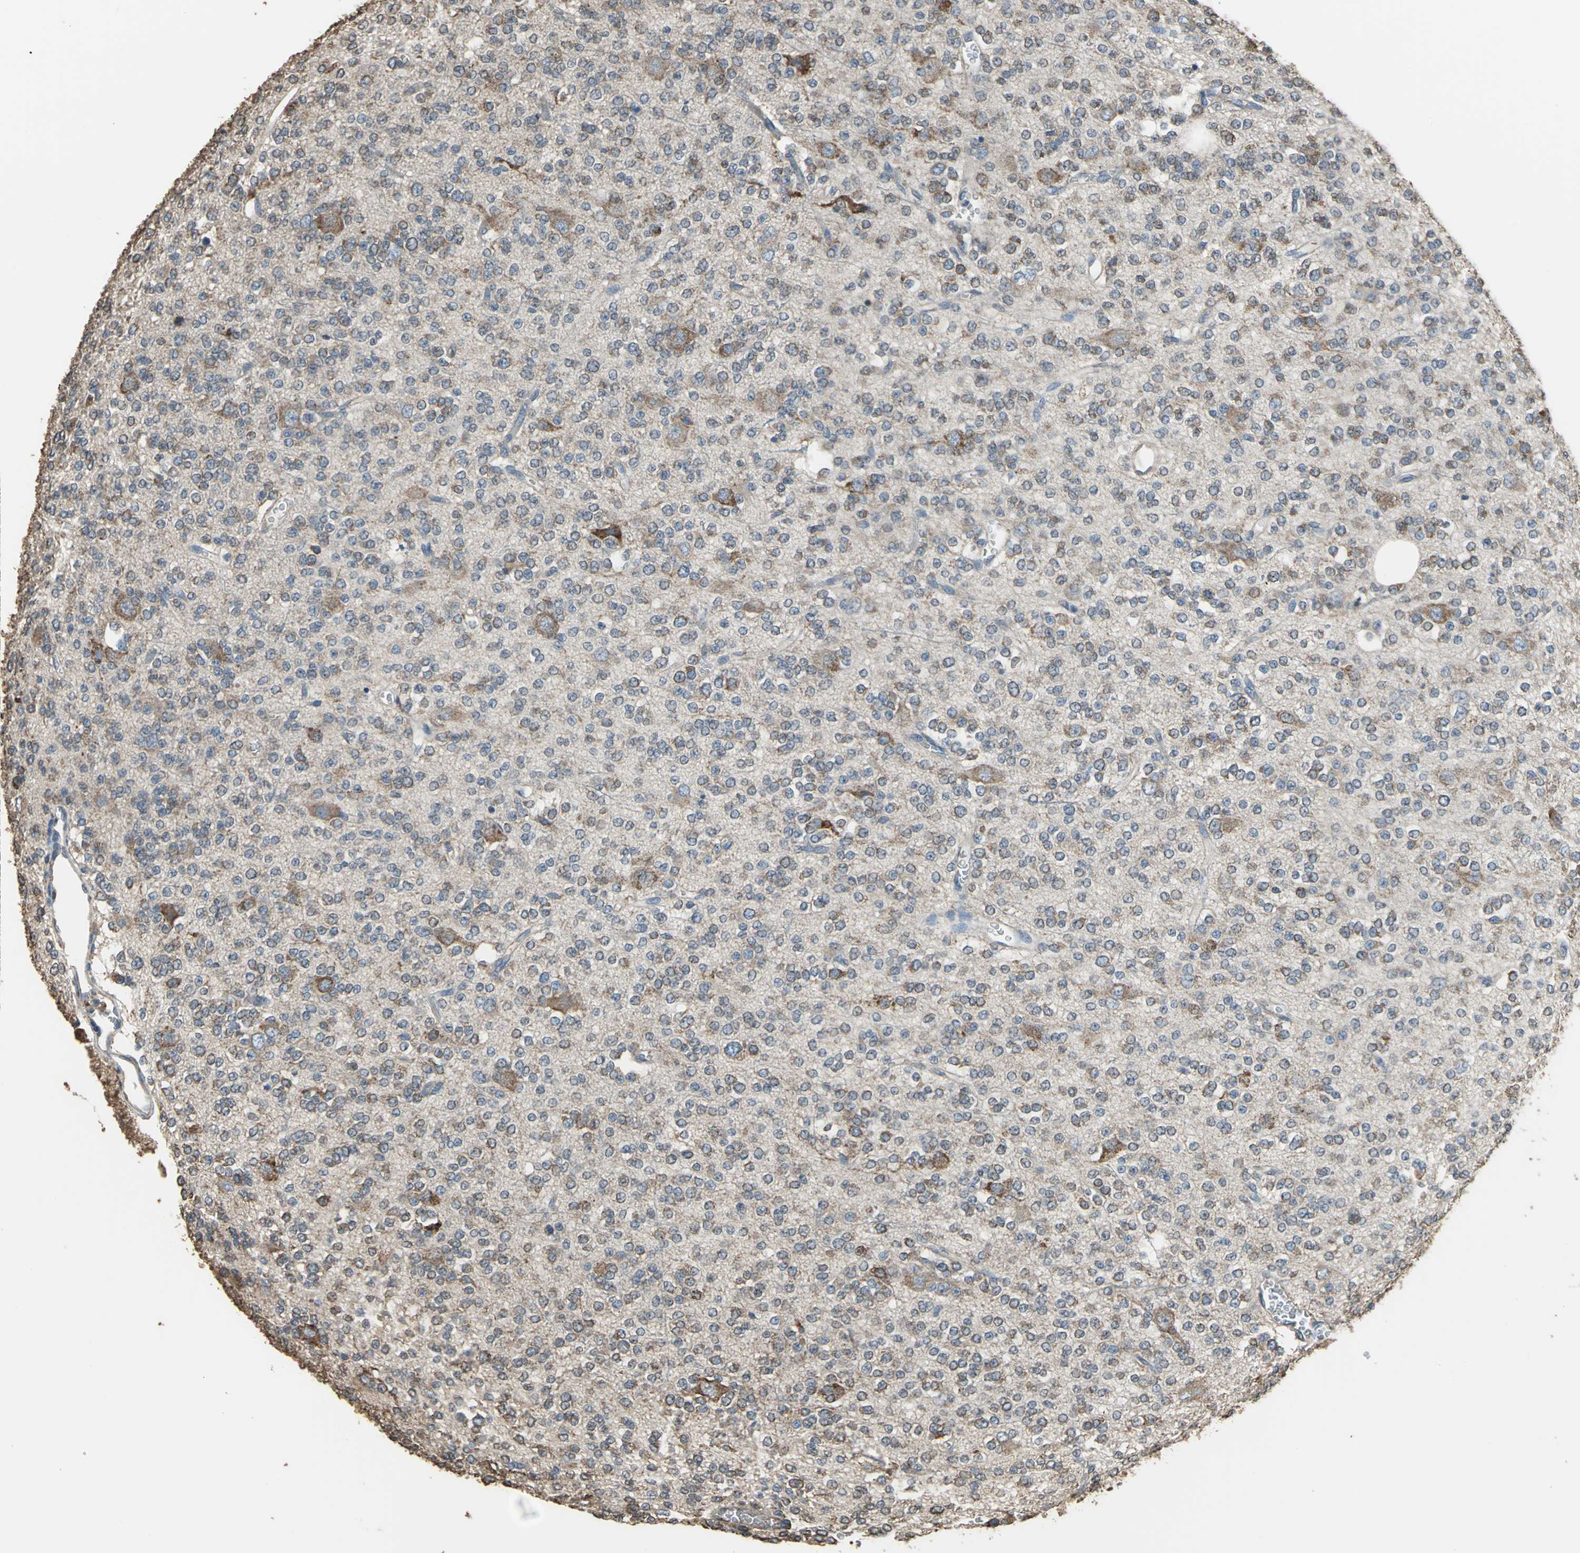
{"staining": {"intensity": "moderate", "quantity": ">75%", "location": "cytoplasmic/membranous"}, "tissue": "glioma", "cell_type": "Tumor cells", "image_type": "cancer", "snomed": [{"axis": "morphology", "description": "Glioma, malignant, Low grade"}, {"axis": "topography", "description": "Brain"}], "caption": "Tumor cells display medium levels of moderate cytoplasmic/membranous expression in approximately >75% of cells in human low-grade glioma (malignant).", "gene": "GPANK1", "patient": {"sex": "male", "age": 38}}